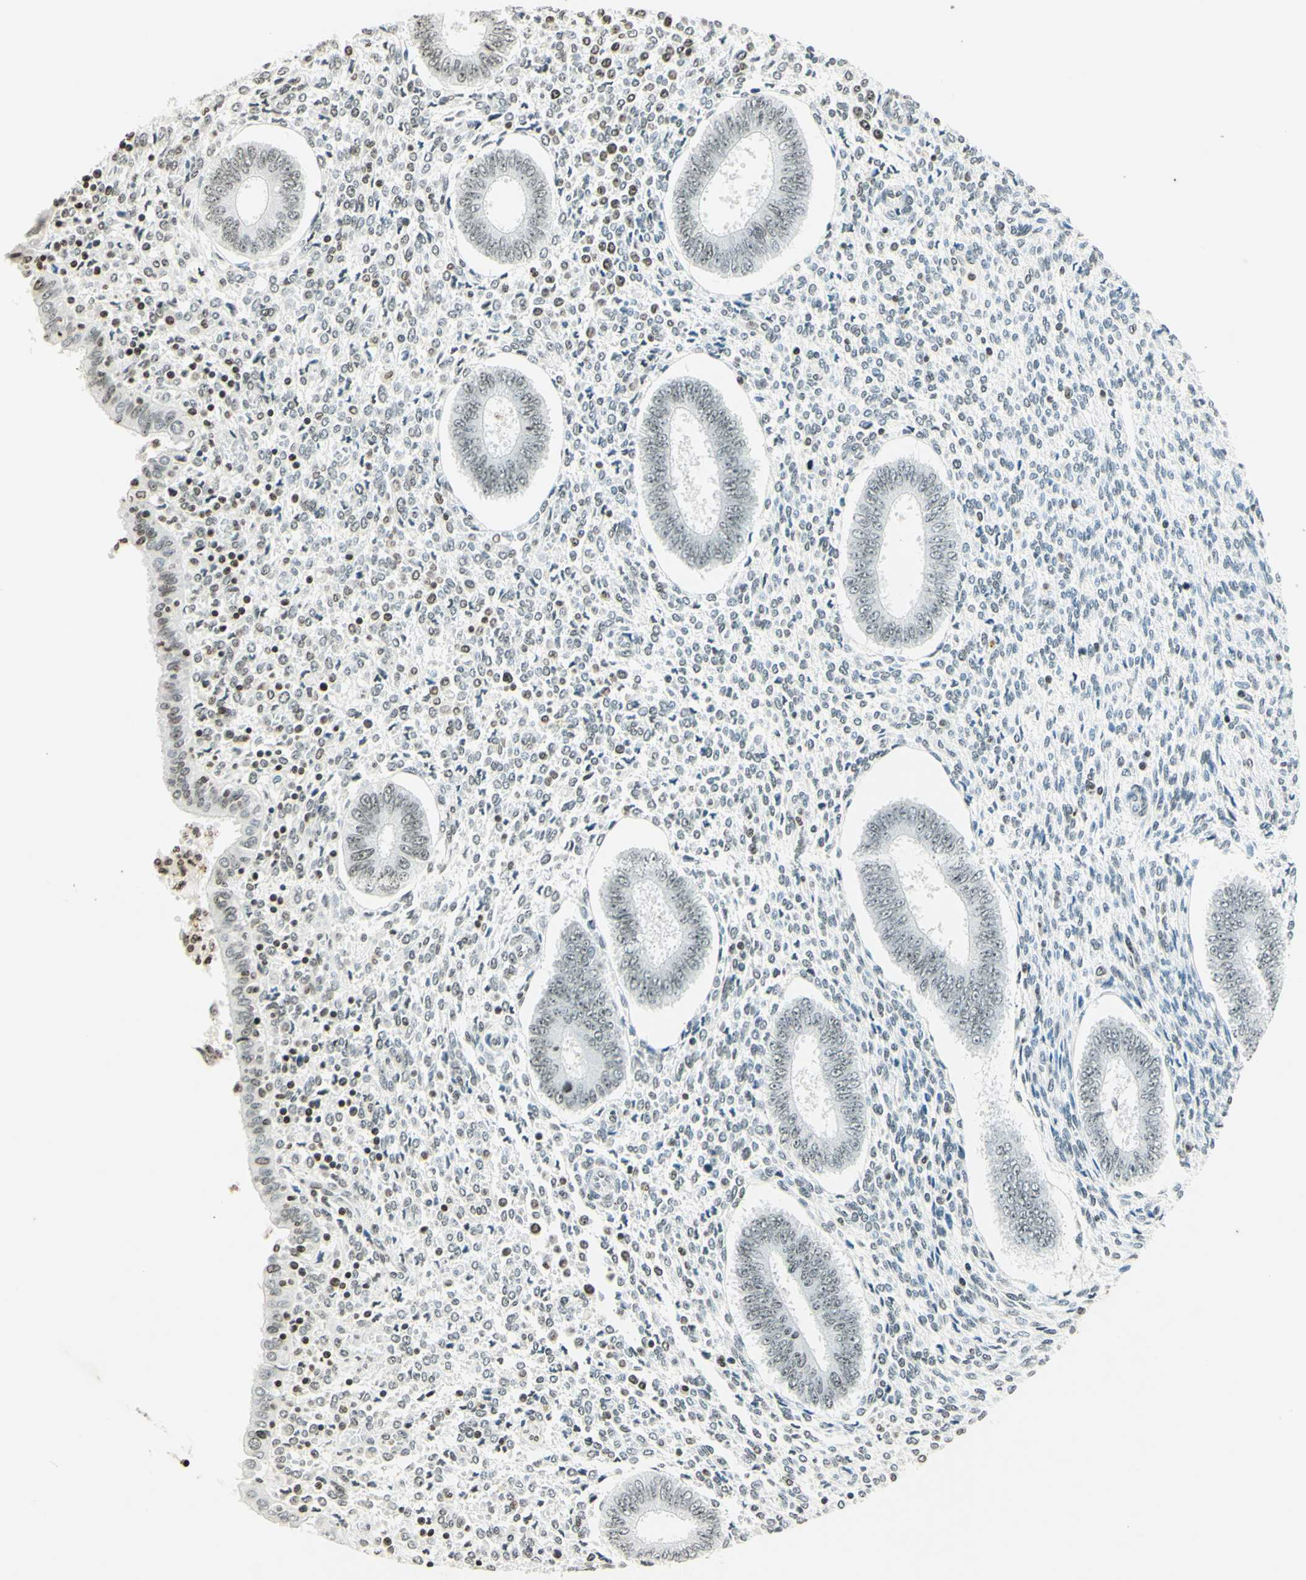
{"staining": {"intensity": "weak", "quantity": "25%-75%", "location": "nuclear"}, "tissue": "endometrium", "cell_type": "Cells in endometrial stroma", "image_type": "normal", "snomed": [{"axis": "morphology", "description": "Normal tissue, NOS"}, {"axis": "topography", "description": "Endometrium"}], "caption": "Immunohistochemistry micrograph of benign human endometrium stained for a protein (brown), which exhibits low levels of weak nuclear expression in approximately 25%-75% of cells in endometrial stroma.", "gene": "MSH2", "patient": {"sex": "female", "age": 35}}